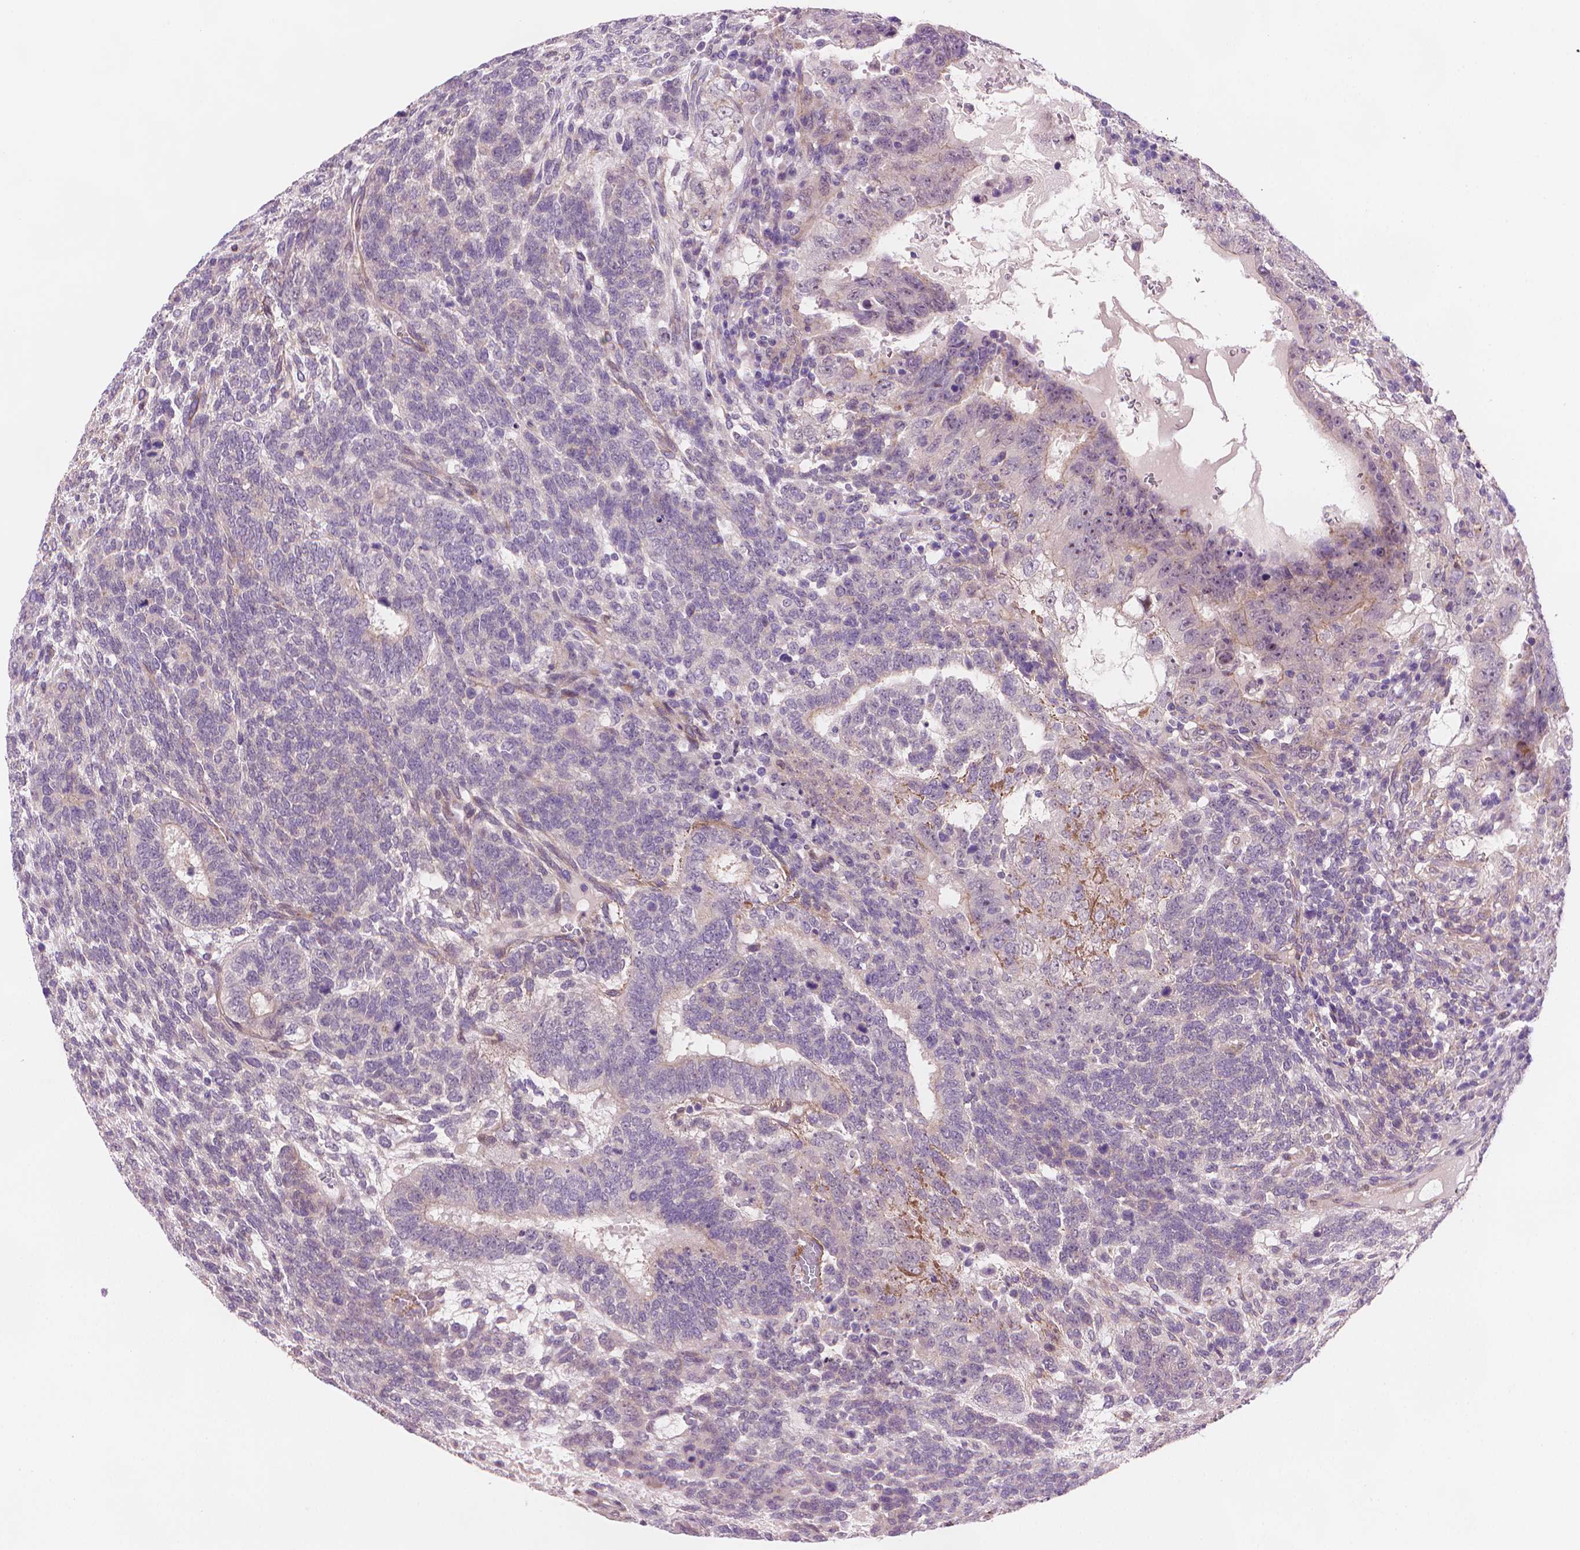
{"staining": {"intensity": "negative", "quantity": "none", "location": "none"}, "tissue": "testis cancer", "cell_type": "Tumor cells", "image_type": "cancer", "snomed": [{"axis": "morphology", "description": "Normal tissue, NOS"}, {"axis": "morphology", "description": "Carcinoma, Embryonal, NOS"}, {"axis": "topography", "description": "Testis"}, {"axis": "topography", "description": "Epididymis"}], "caption": "Image shows no protein expression in tumor cells of testis cancer tissue.", "gene": "AMMECR1", "patient": {"sex": "male", "age": 23}}